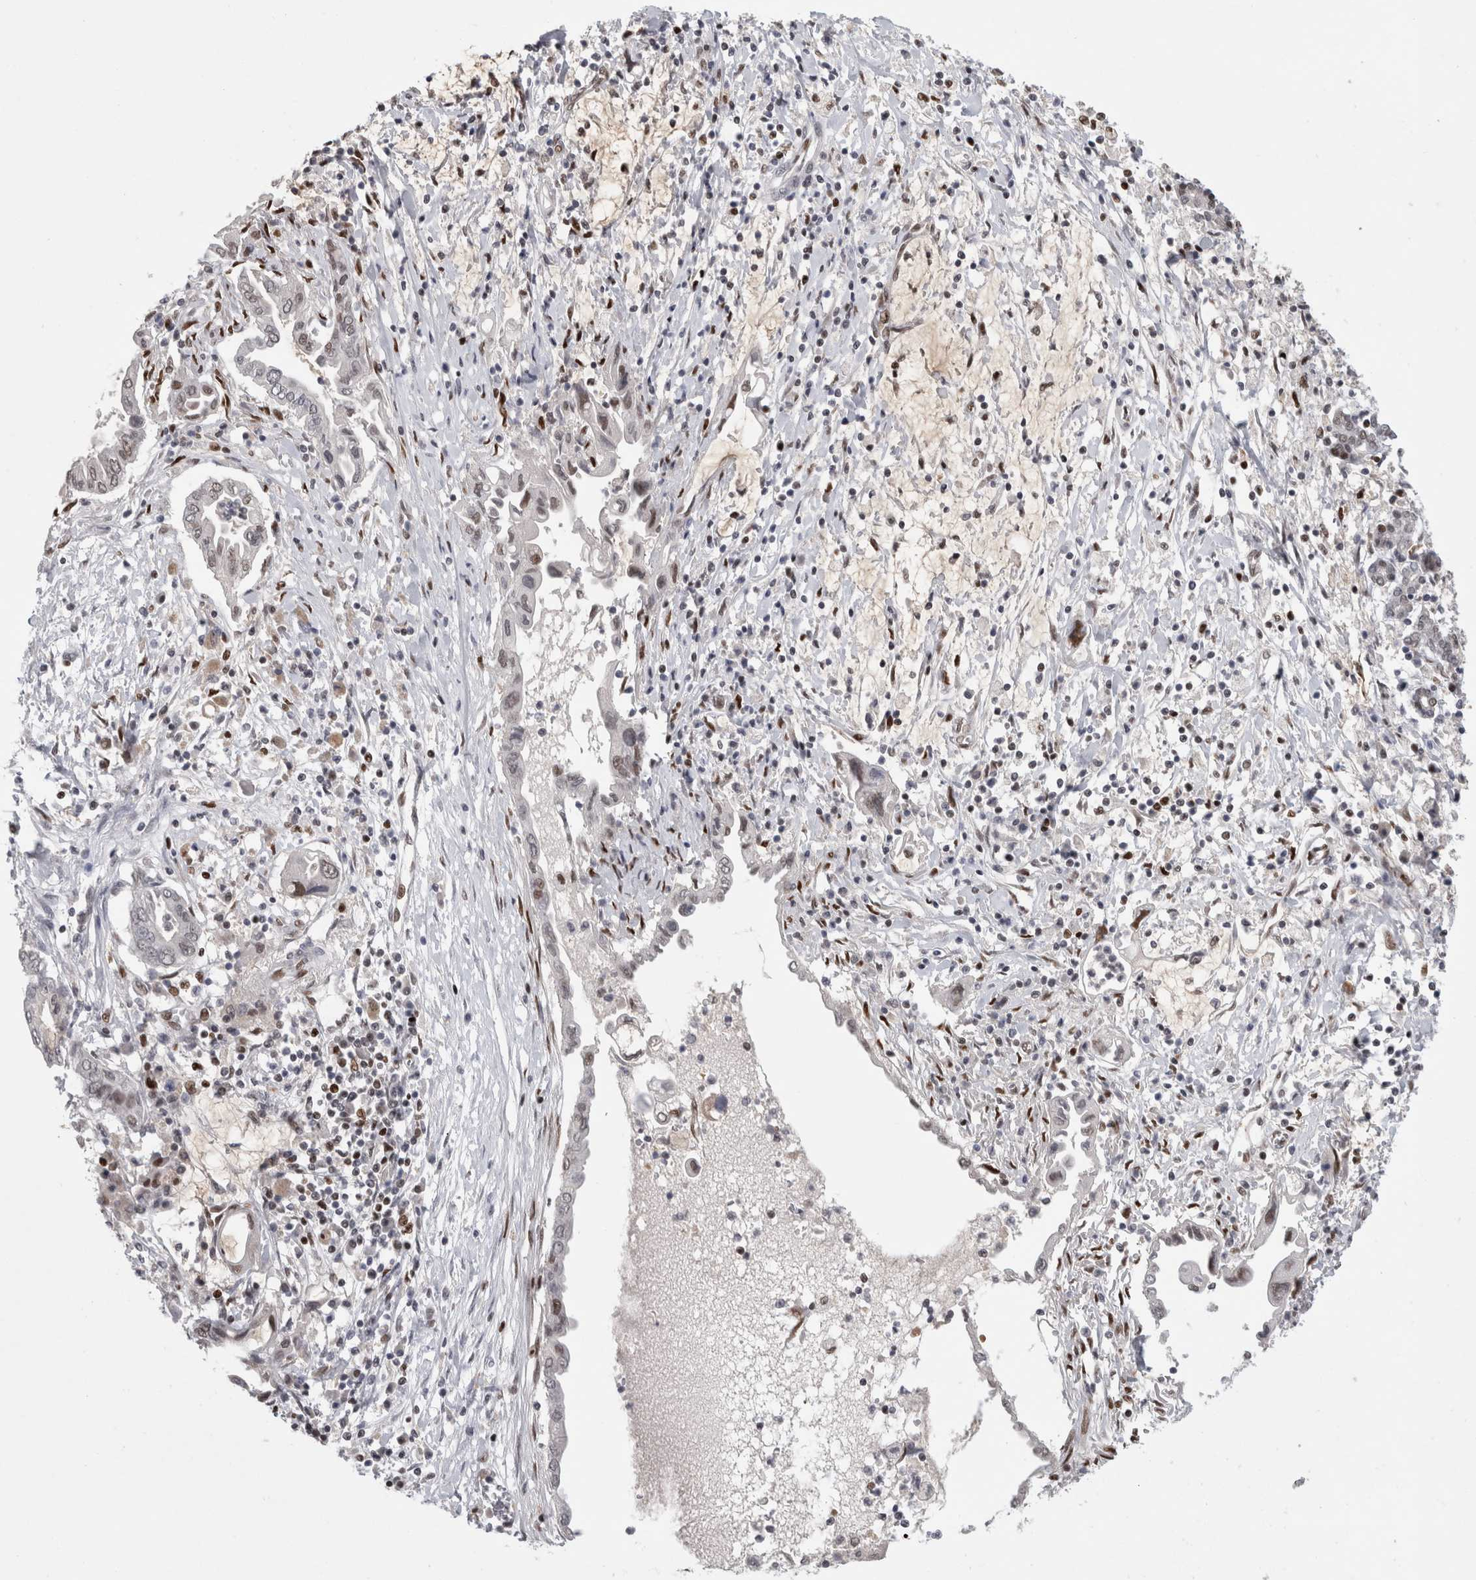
{"staining": {"intensity": "weak", "quantity": "25%-75%", "location": "nuclear"}, "tissue": "pancreatic cancer", "cell_type": "Tumor cells", "image_type": "cancer", "snomed": [{"axis": "morphology", "description": "Adenocarcinoma, NOS"}, {"axis": "topography", "description": "Pancreas"}], "caption": "Tumor cells demonstrate weak nuclear expression in about 25%-75% of cells in pancreatic cancer.", "gene": "SRARP", "patient": {"sex": "female", "age": 57}}